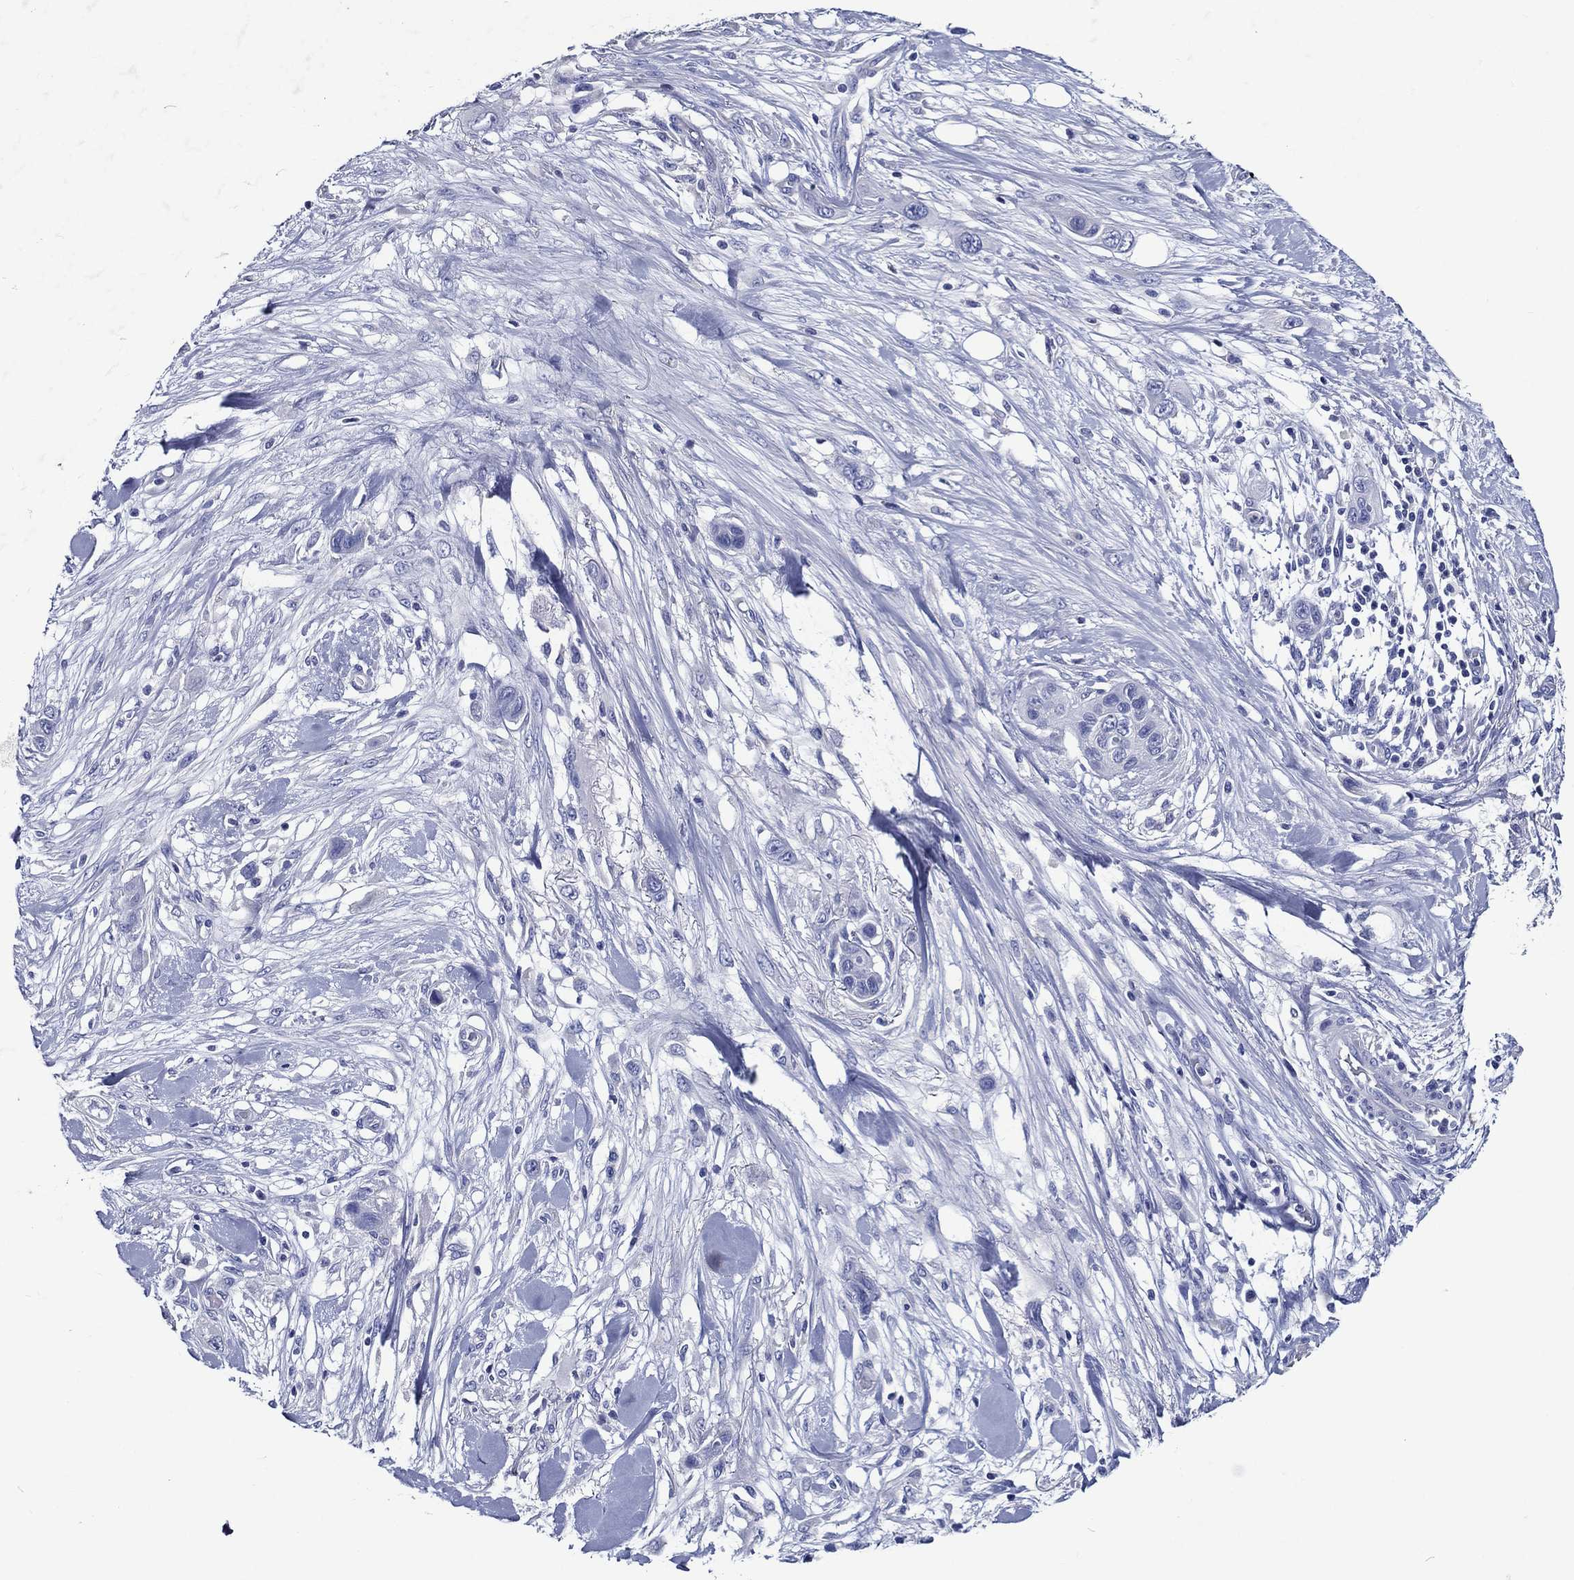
{"staining": {"intensity": "negative", "quantity": "none", "location": "none"}, "tissue": "skin cancer", "cell_type": "Tumor cells", "image_type": "cancer", "snomed": [{"axis": "morphology", "description": "Squamous cell carcinoma, NOS"}, {"axis": "topography", "description": "Skin"}], "caption": "Protein analysis of squamous cell carcinoma (skin) reveals no significant expression in tumor cells.", "gene": "ACE2", "patient": {"sex": "male", "age": 79}}